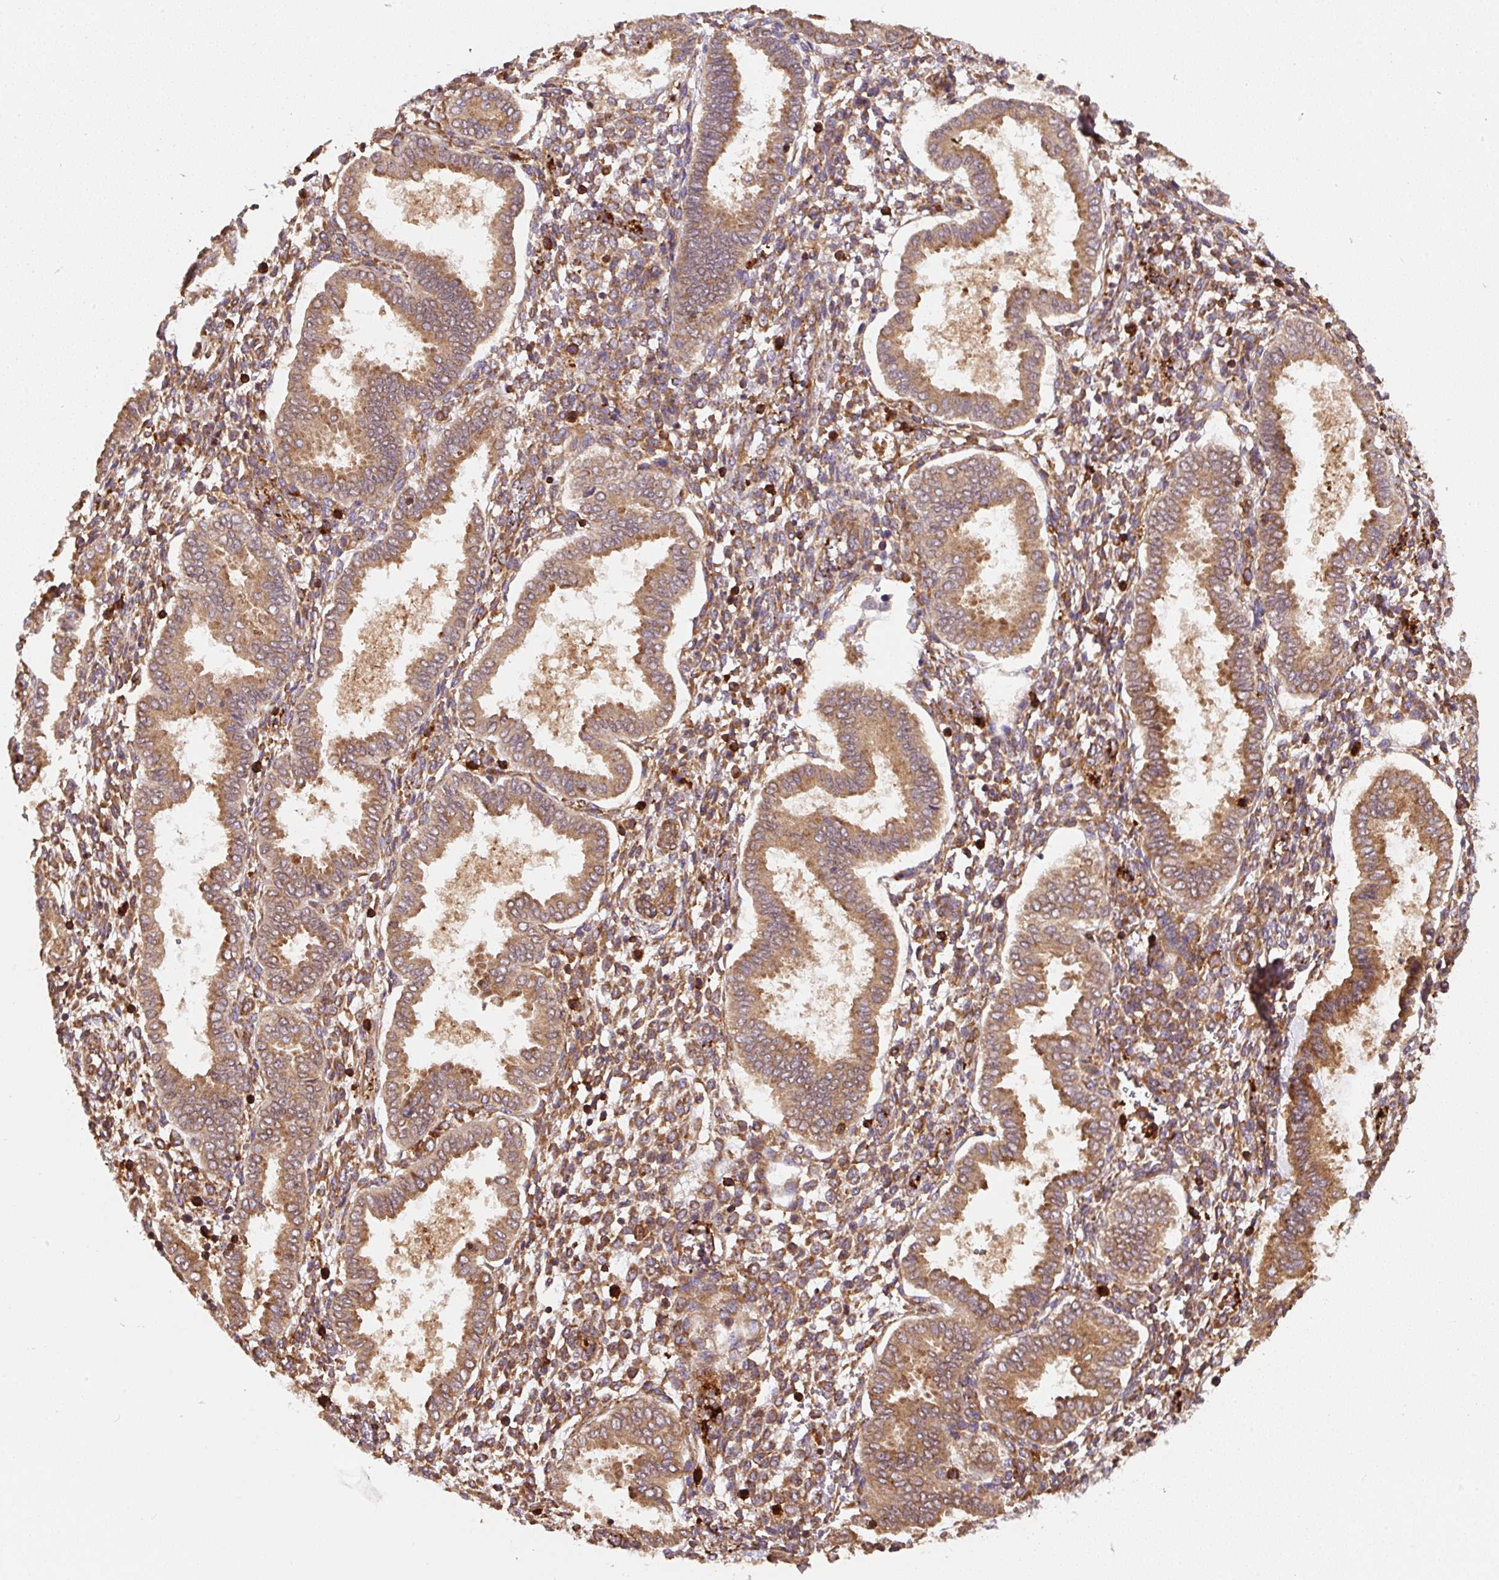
{"staining": {"intensity": "moderate", "quantity": ">75%", "location": "cytoplasmic/membranous"}, "tissue": "endometrium", "cell_type": "Cells in endometrial stroma", "image_type": "normal", "snomed": [{"axis": "morphology", "description": "Normal tissue, NOS"}, {"axis": "topography", "description": "Endometrium"}], "caption": "IHC image of unremarkable endometrium: human endometrium stained using immunohistochemistry (IHC) exhibits medium levels of moderate protein expression localized specifically in the cytoplasmic/membranous of cells in endometrial stroma, appearing as a cytoplasmic/membranous brown color.", "gene": "EIF2S2", "patient": {"sex": "female", "age": 24}}